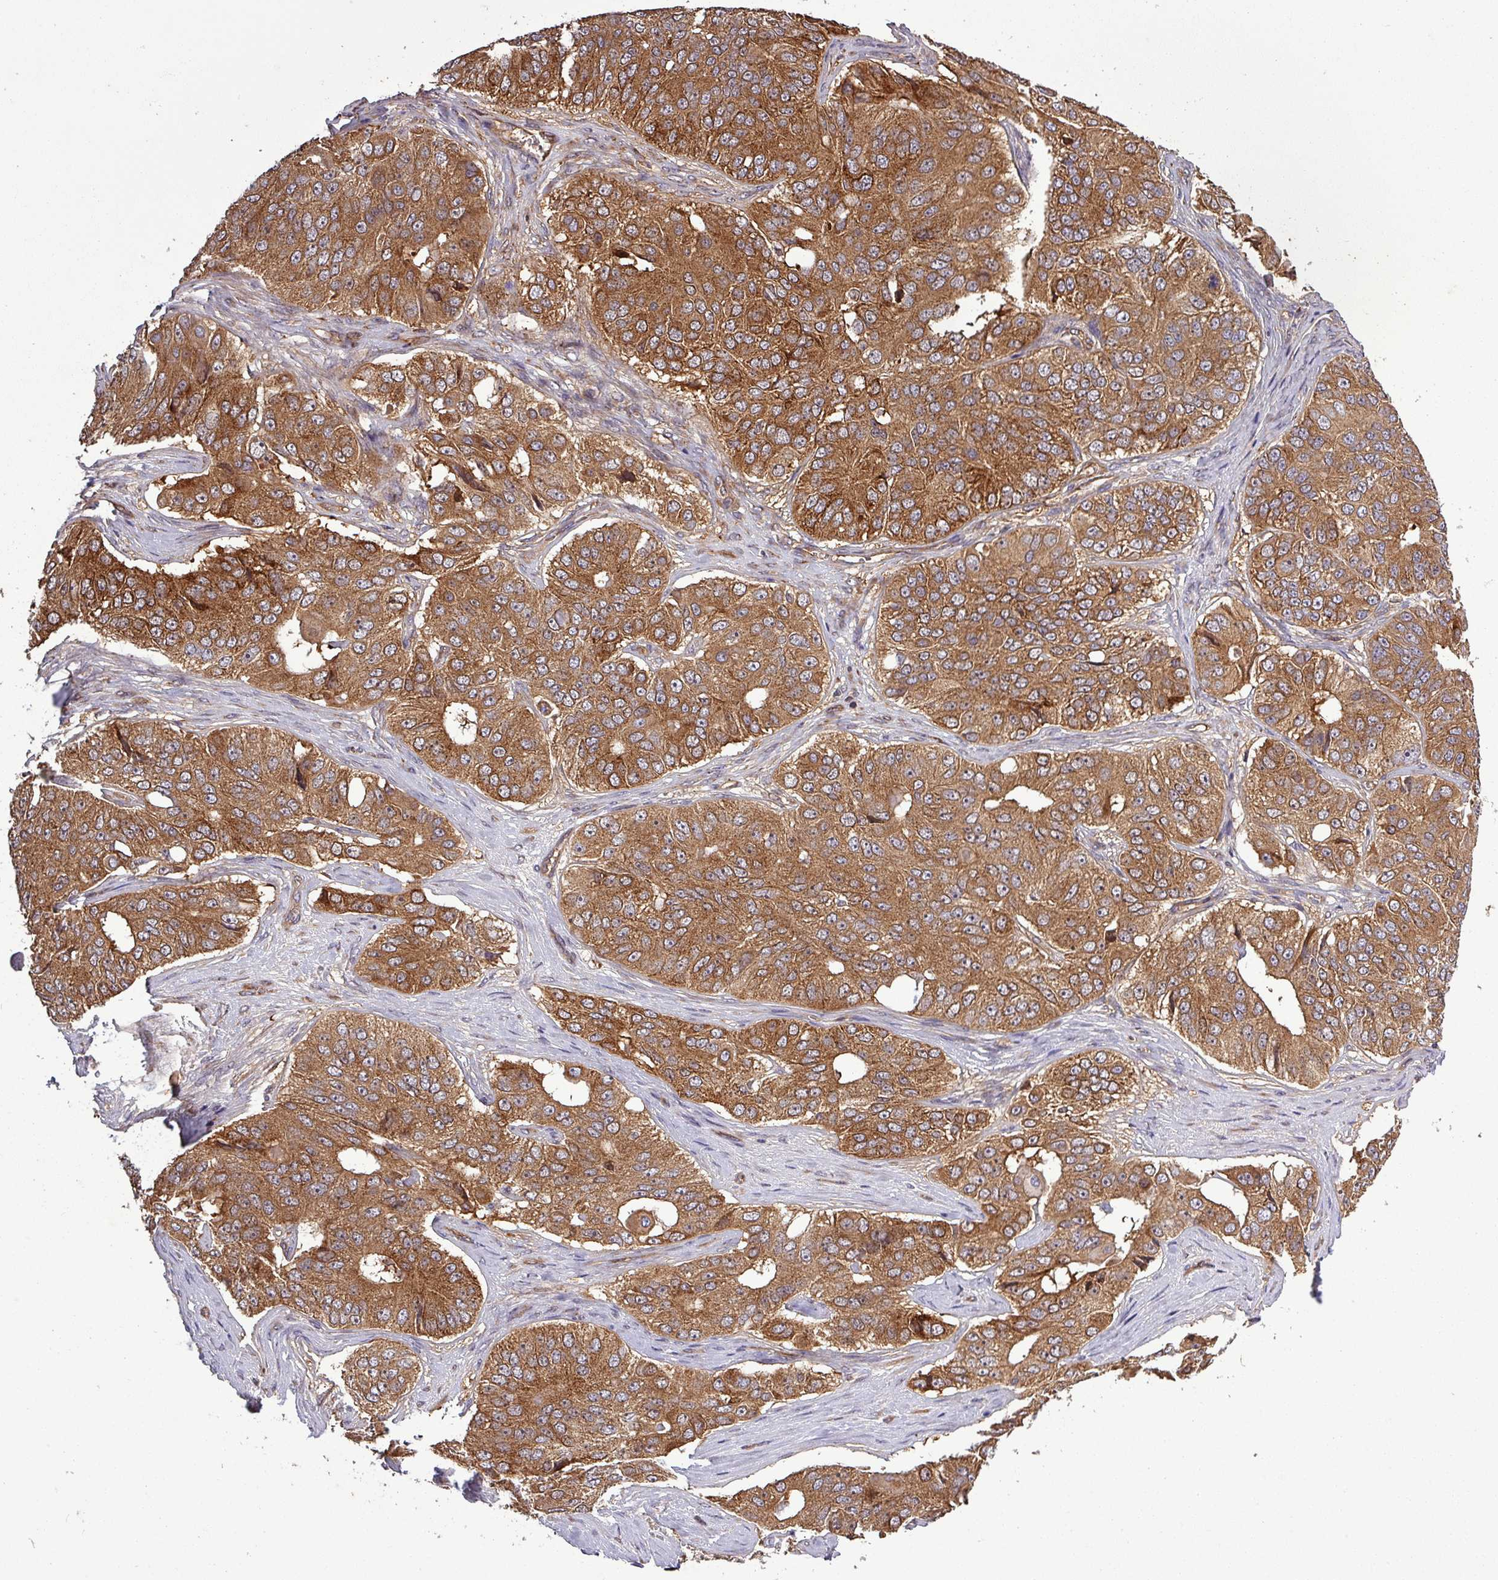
{"staining": {"intensity": "strong", "quantity": ">75%", "location": "cytoplasmic/membranous"}, "tissue": "ovarian cancer", "cell_type": "Tumor cells", "image_type": "cancer", "snomed": [{"axis": "morphology", "description": "Carcinoma, endometroid"}, {"axis": "topography", "description": "Ovary"}], "caption": "Ovarian cancer stained with a protein marker displays strong staining in tumor cells.", "gene": "SIRPB2", "patient": {"sex": "female", "age": 51}}